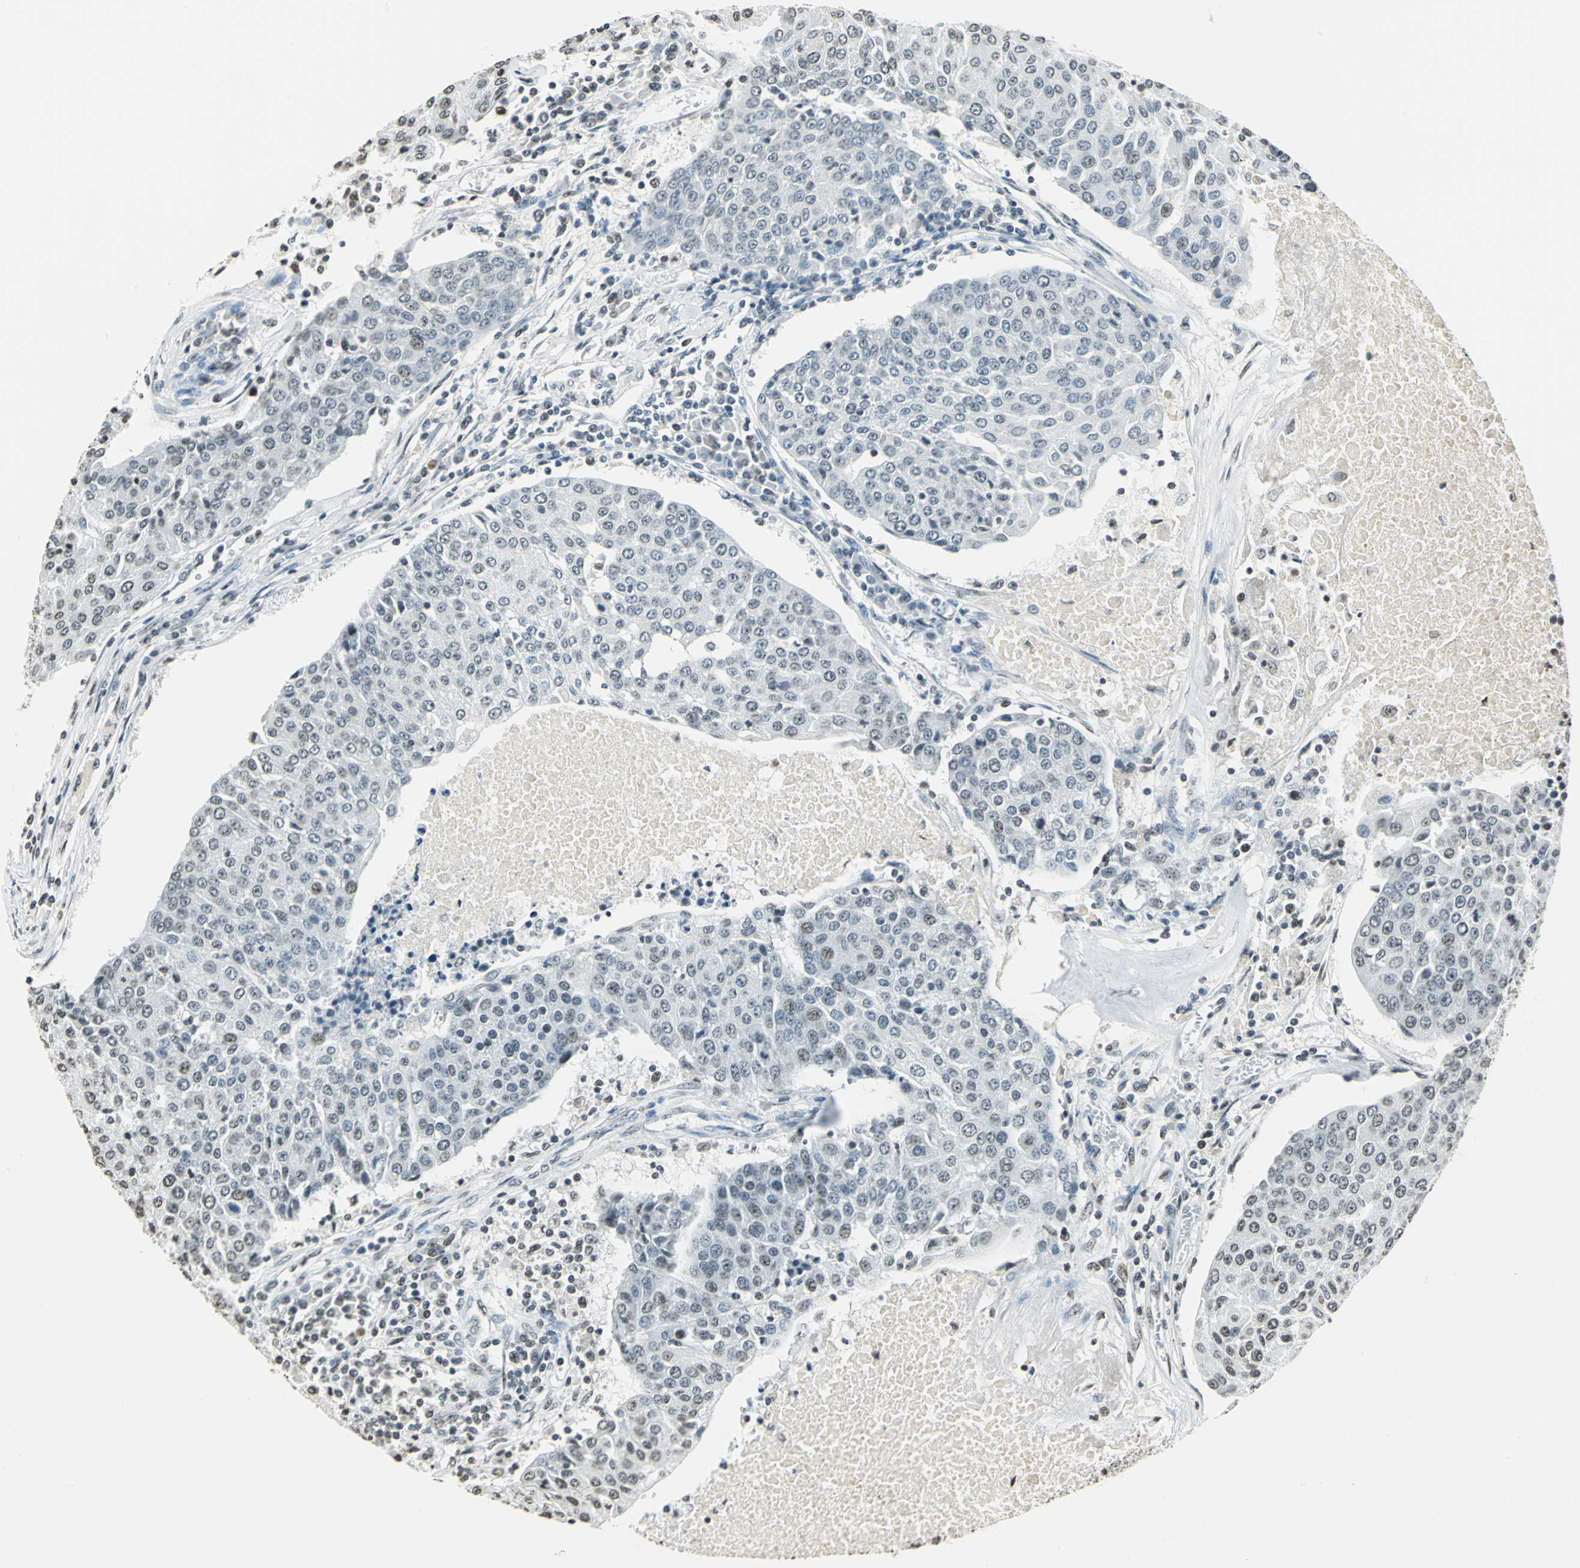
{"staining": {"intensity": "weak", "quantity": "<25%", "location": "nuclear"}, "tissue": "urothelial cancer", "cell_type": "Tumor cells", "image_type": "cancer", "snomed": [{"axis": "morphology", "description": "Urothelial carcinoma, High grade"}, {"axis": "topography", "description": "Urinary bladder"}], "caption": "The immunohistochemistry histopathology image has no significant expression in tumor cells of urothelial carcinoma (high-grade) tissue. (Brightfield microscopy of DAB IHC at high magnification).", "gene": "MCM4", "patient": {"sex": "female", "age": 85}}